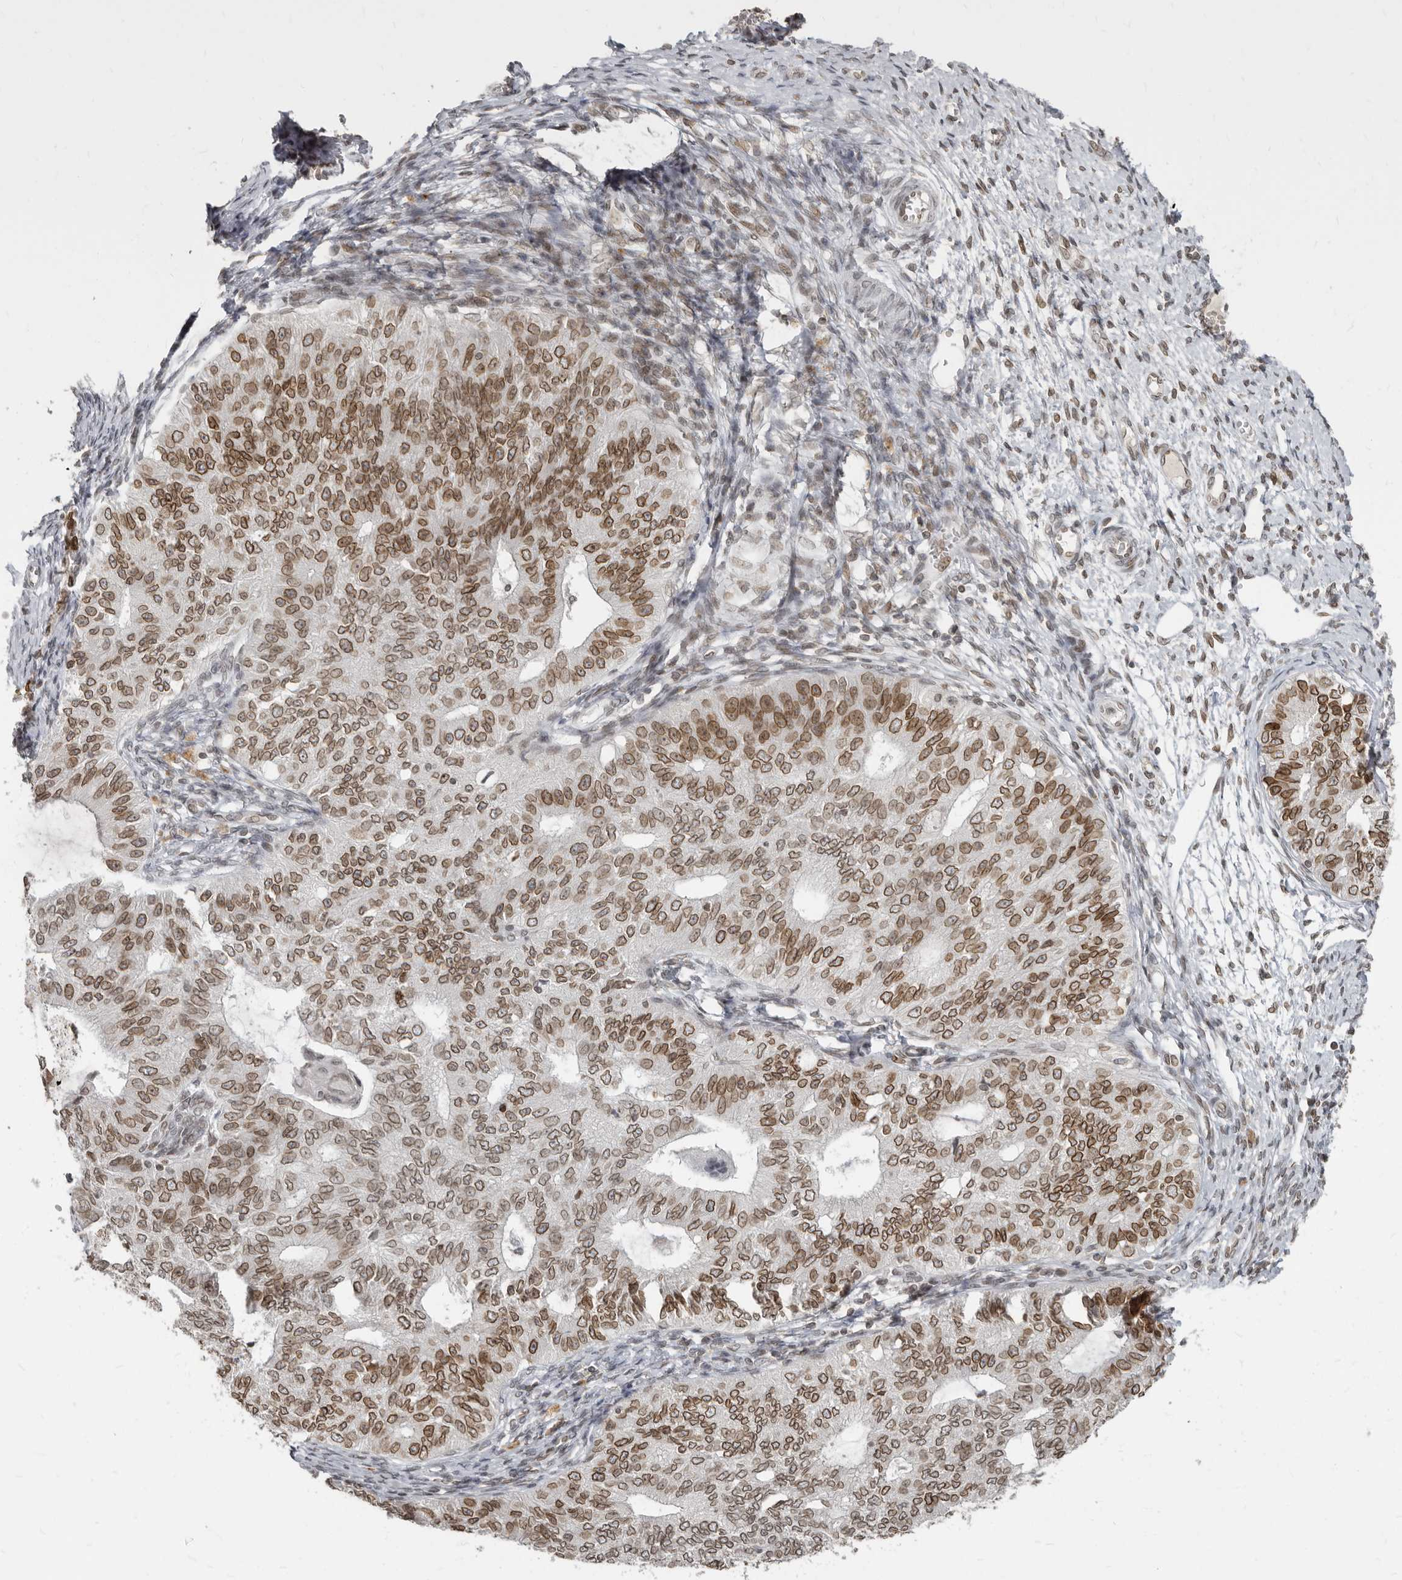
{"staining": {"intensity": "moderate", "quantity": ">75%", "location": "cytoplasmic/membranous,nuclear"}, "tissue": "endometrial cancer", "cell_type": "Tumor cells", "image_type": "cancer", "snomed": [{"axis": "morphology", "description": "Adenocarcinoma, NOS"}, {"axis": "topography", "description": "Endometrium"}], "caption": "This histopathology image reveals immunohistochemistry staining of endometrial adenocarcinoma, with medium moderate cytoplasmic/membranous and nuclear expression in approximately >75% of tumor cells.", "gene": "NUP153", "patient": {"sex": "female", "age": 32}}